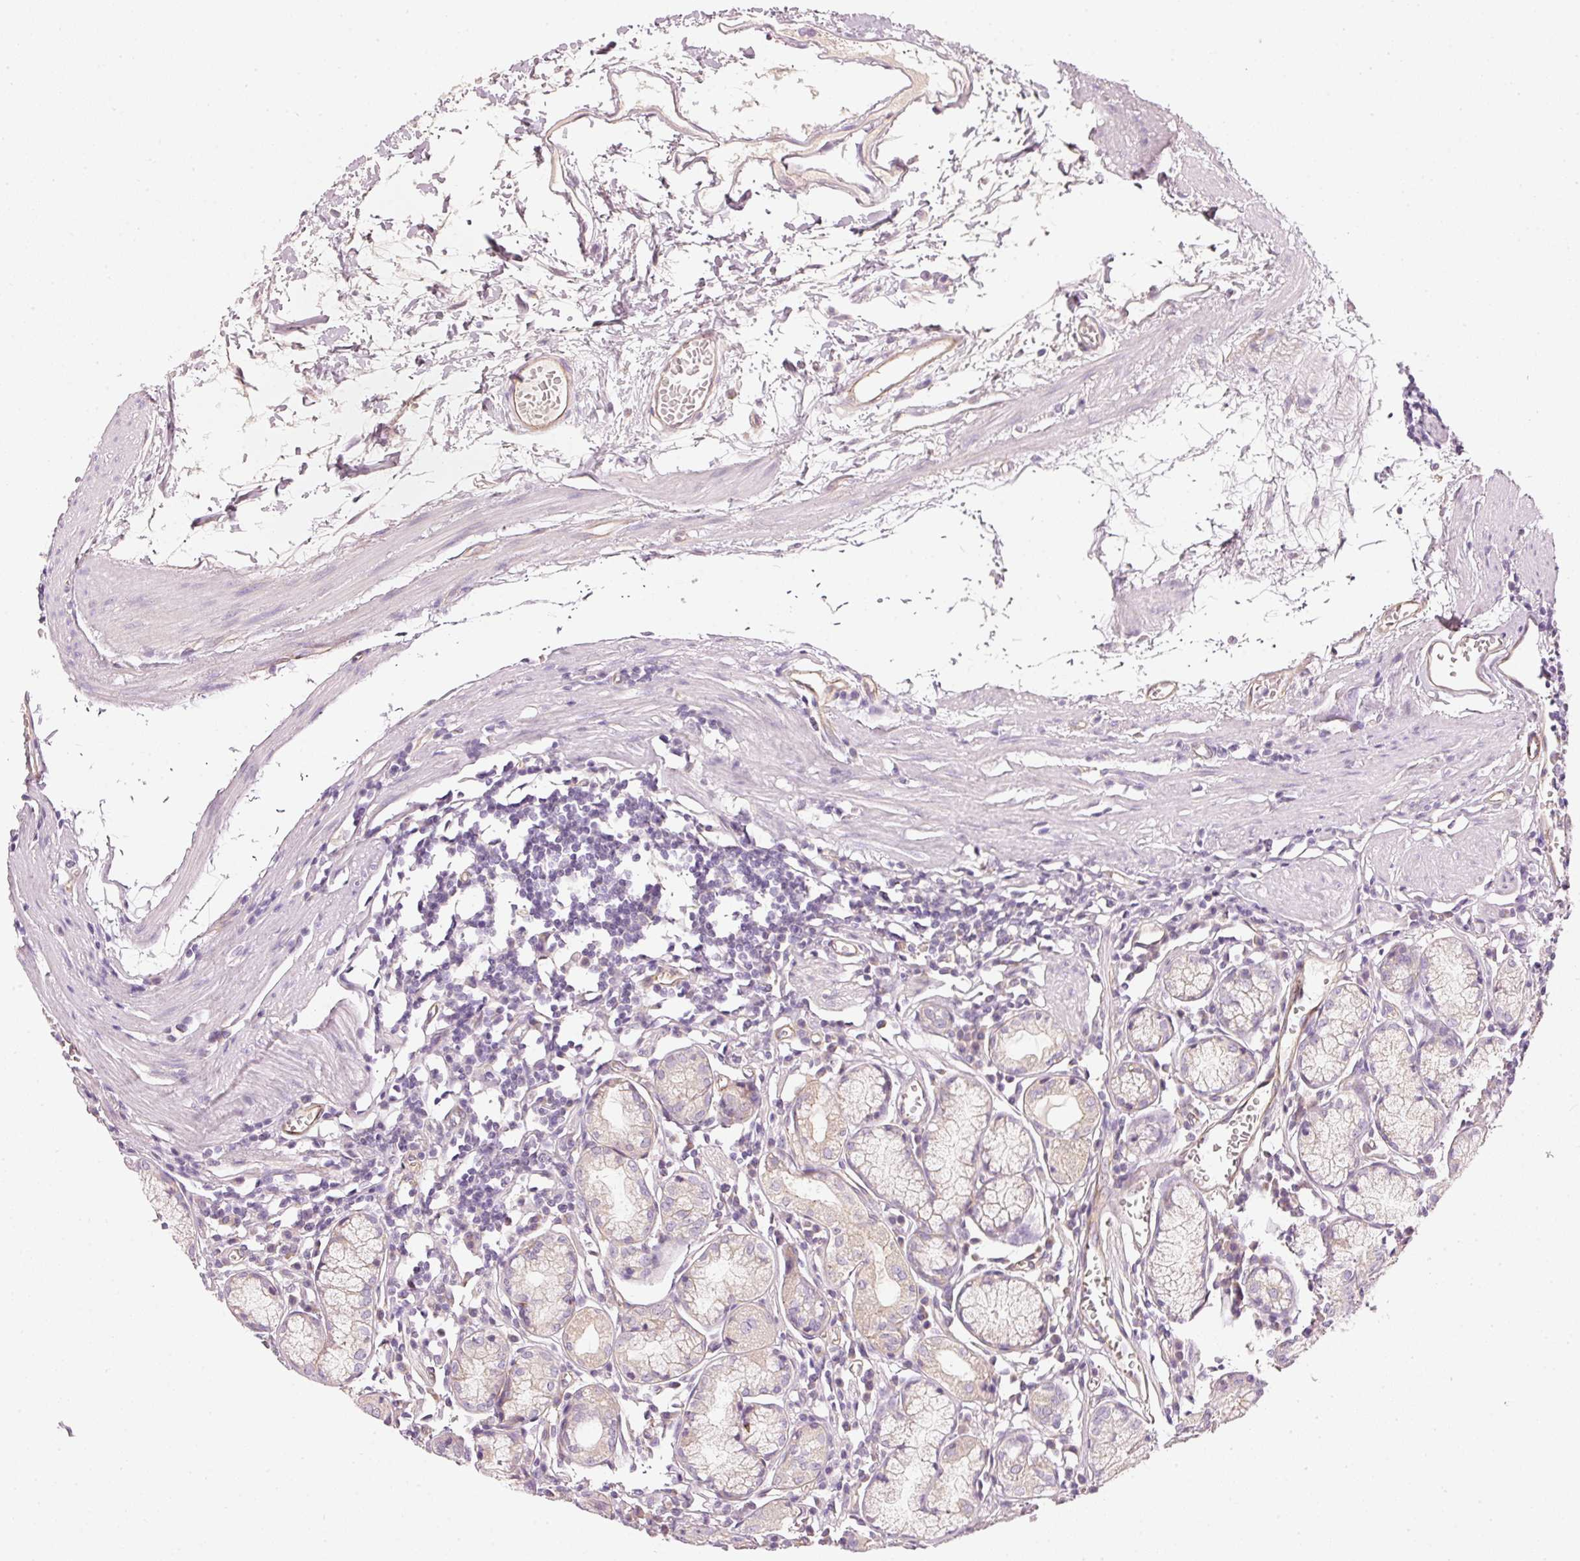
{"staining": {"intensity": "moderate", "quantity": "<25%", "location": "cytoplasmic/membranous"}, "tissue": "stomach", "cell_type": "Glandular cells", "image_type": "normal", "snomed": [{"axis": "morphology", "description": "Normal tissue, NOS"}, {"axis": "topography", "description": "Stomach"}], "caption": "Moderate cytoplasmic/membranous expression is identified in approximately <25% of glandular cells in benign stomach. The staining was performed using DAB to visualize the protein expression in brown, while the nuclei were stained in blue with hematoxylin (Magnification: 20x).", "gene": "OSR2", "patient": {"sex": "male", "age": 55}}